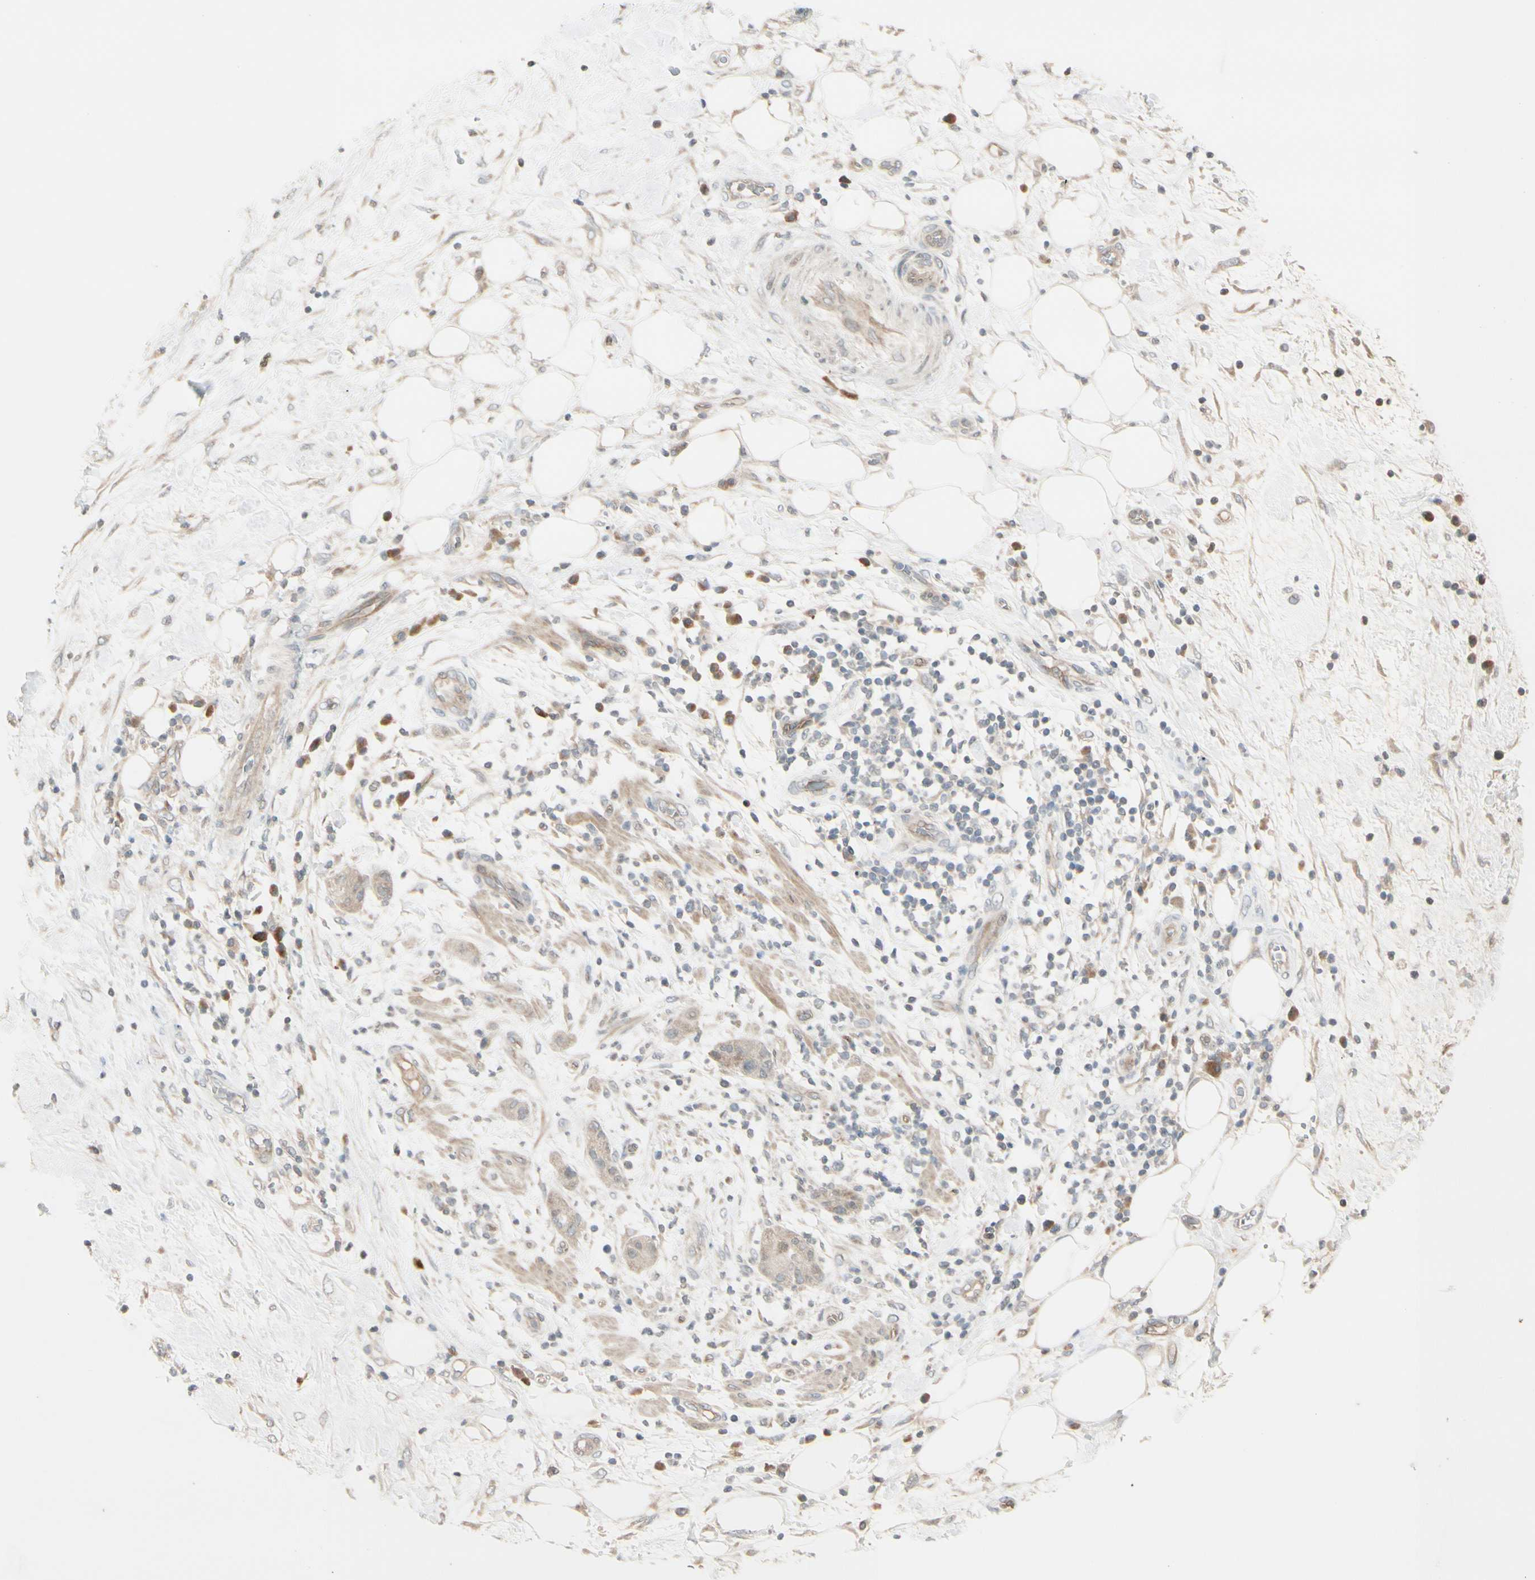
{"staining": {"intensity": "weak", "quantity": "25%-75%", "location": "cytoplasmic/membranous"}, "tissue": "pancreatic cancer", "cell_type": "Tumor cells", "image_type": "cancer", "snomed": [{"axis": "morphology", "description": "Adenocarcinoma, NOS"}, {"axis": "topography", "description": "Pancreas"}], "caption": "High-magnification brightfield microscopy of pancreatic cancer stained with DAB (3,3'-diaminobenzidine) (brown) and counterstained with hematoxylin (blue). tumor cells exhibit weak cytoplasmic/membranous positivity is identified in about25%-75% of cells.", "gene": "FGF10", "patient": {"sex": "female", "age": 78}}